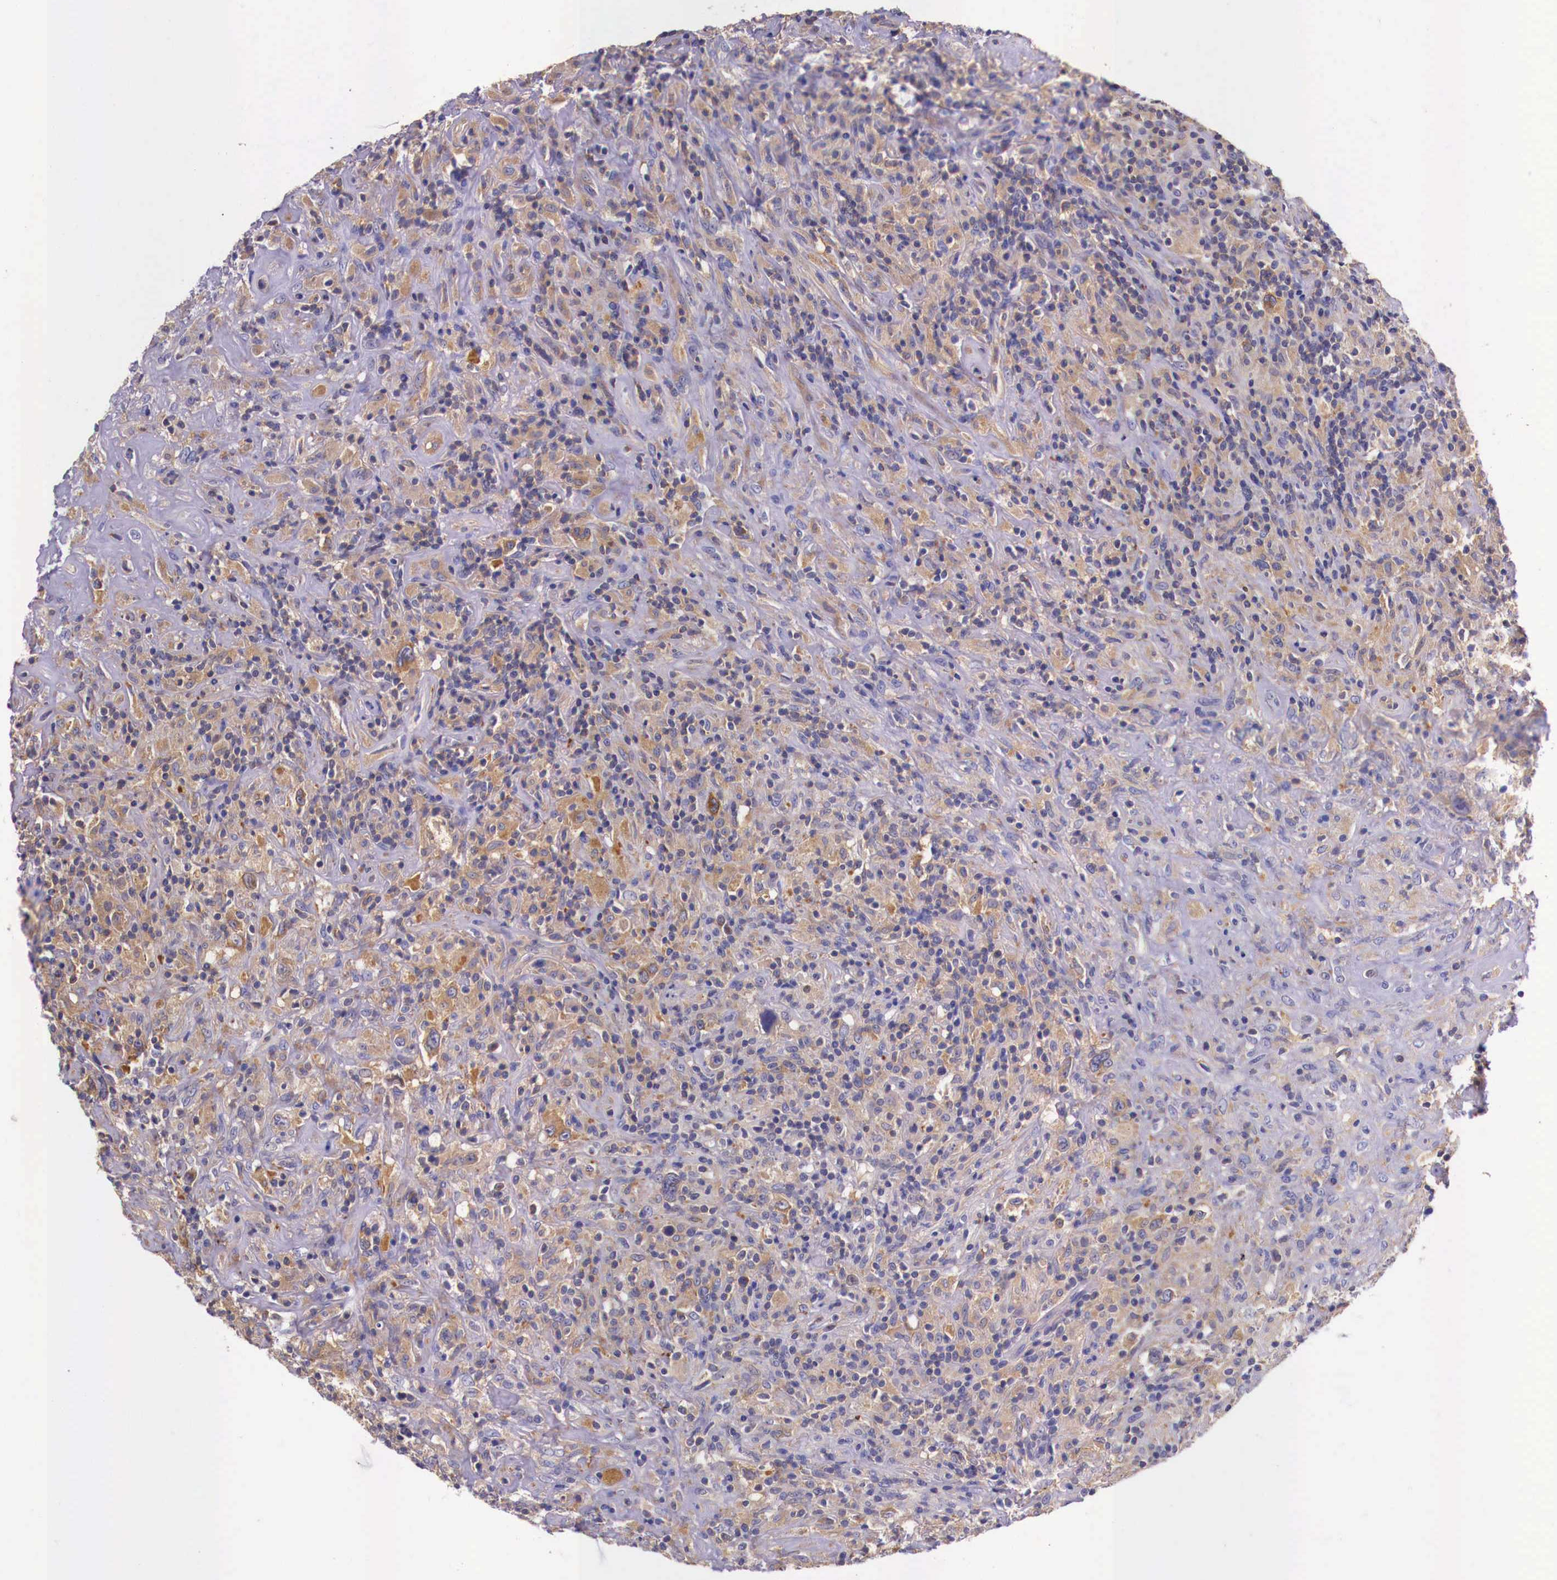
{"staining": {"intensity": "moderate", "quantity": "25%-75%", "location": "cytoplasmic/membranous"}, "tissue": "lymphoma", "cell_type": "Tumor cells", "image_type": "cancer", "snomed": [{"axis": "morphology", "description": "Hodgkin's disease, NOS"}, {"axis": "topography", "description": "Lymph node"}], "caption": "A brown stain highlights moderate cytoplasmic/membranous expression of a protein in lymphoma tumor cells.", "gene": "GRIPAP1", "patient": {"sex": "male", "age": 46}}